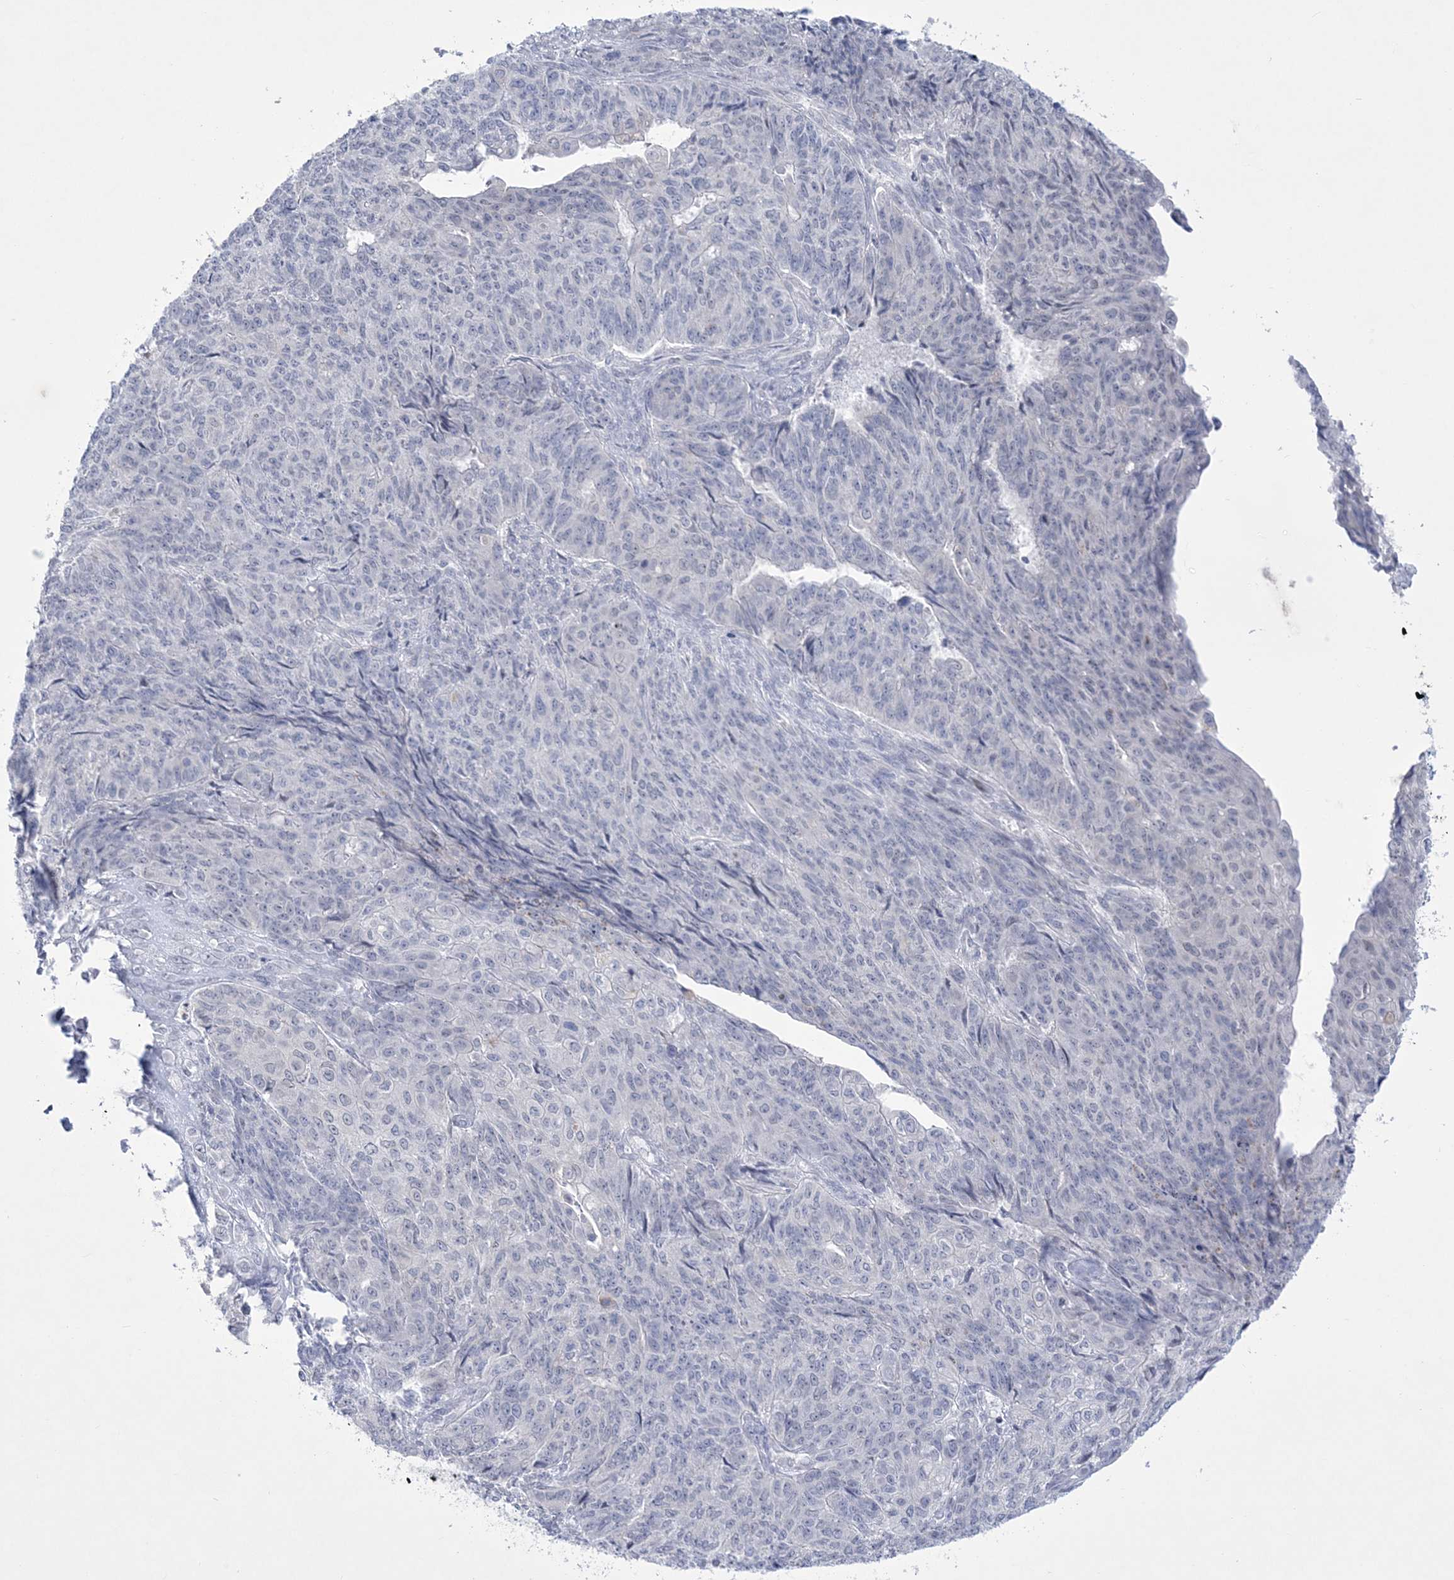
{"staining": {"intensity": "negative", "quantity": "none", "location": "none"}, "tissue": "endometrial cancer", "cell_type": "Tumor cells", "image_type": "cancer", "snomed": [{"axis": "morphology", "description": "Adenocarcinoma, NOS"}, {"axis": "topography", "description": "Endometrium"}], "caption": "Human adenocarcinoma (endometrial) stained for a protein using immunohistochemistry (IHC) displays no positivity in tumor cells.", "gene": "WDR27", "patient": {"sex": "female", "age": 32}}